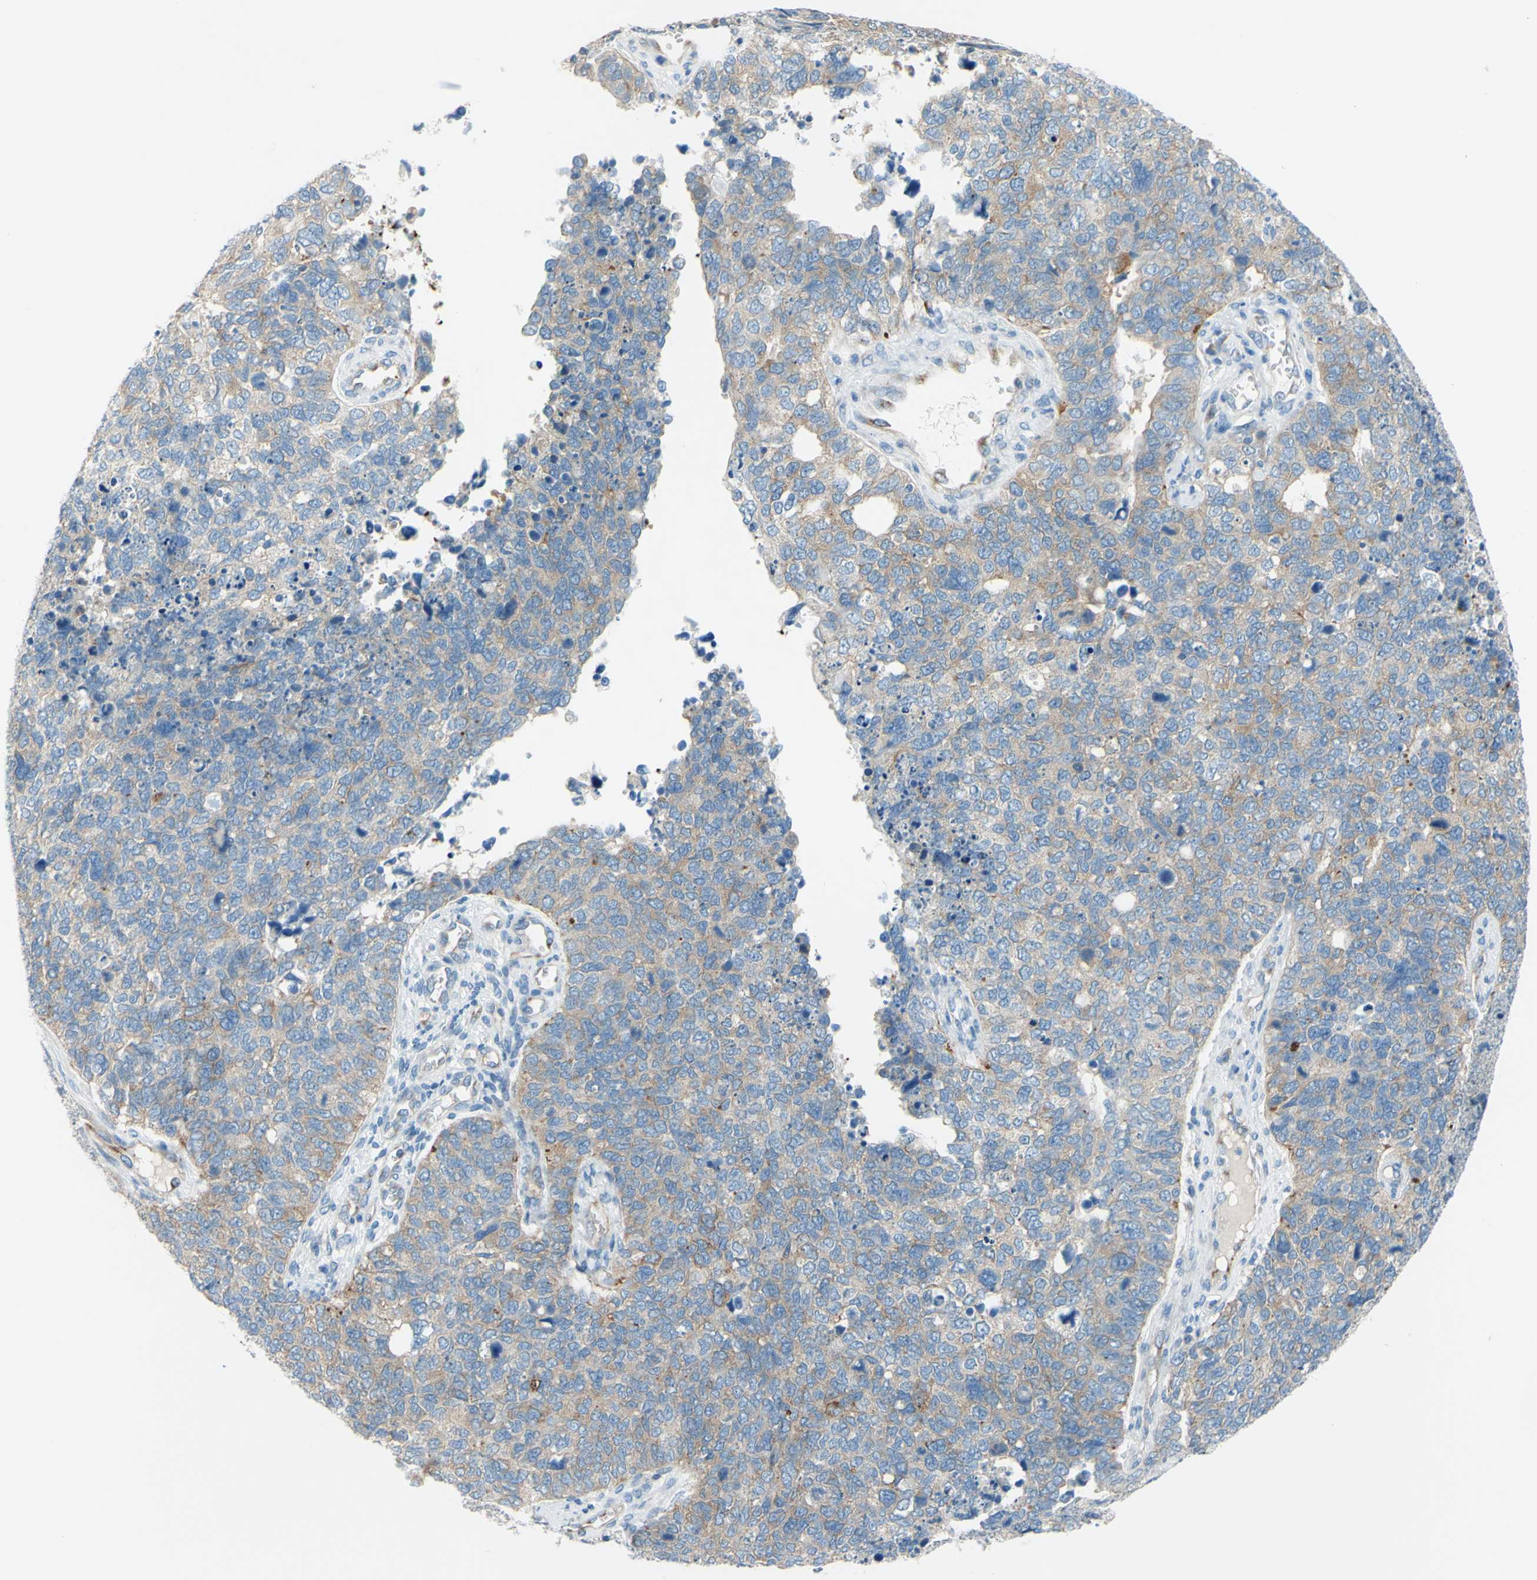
{"staining": {"intensity": "moderate", "quantity": ">75%", "location": "cytoplasmic/membranous"}, "tissue": "cervical cancer", "cell_type": "Tumor cells", "image_type": "cancer", "snomed": [{"axis": "morphology", "description": "Squamous cell carcinoma, NOS"}, {"axis": "topography", "description": "Cervix"}], "caption": "Squamous cell carcinoma (cervical) tissue exhibits moderate cytoplasmic/membranous staining in approximately >75% of tumor cells", "gene": "FRMD4B", "patient": {"sex": "female", "age": 63}}